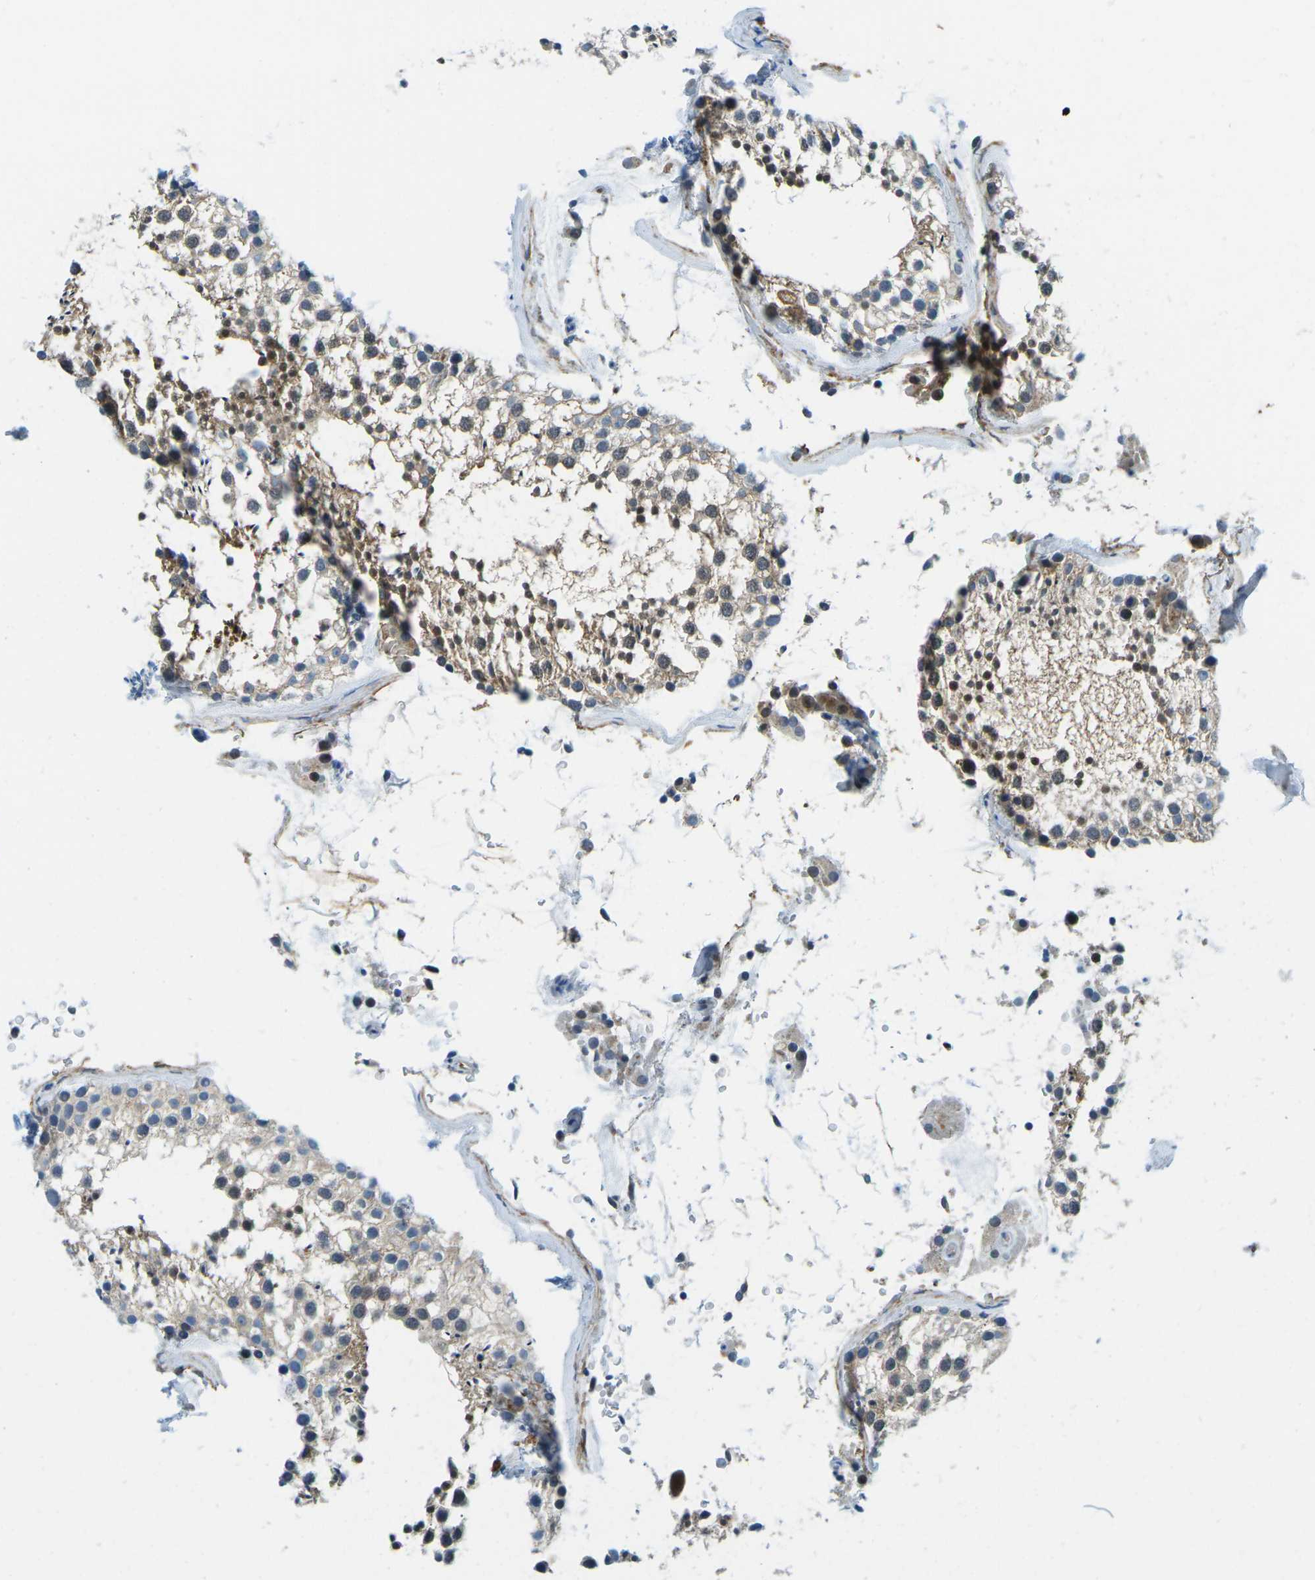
{"staining": {"intensity": "moderate", "quantity": "25%-75%", "location": "cytoplasmic/membranous,nuclear"}, "tissue": "testis", "cell_type": "Cells in seminiferous ducts", "image_type": "normal", "snomed": [{"axis": "morphology", "description": "Normal tissue, NOS"}, {"axis": "topography", "description": "Testis"}], "caption": "IHC (DAB) staining of normal human testis displays moderate cytoplasmic/membranous,nuclear protein expression in about 25%-75% of cells in seminiferous ducts. Using DAB (brown) and hematoxylin (blue) stains, captured at high magnification using brightfield microscopy.", "gene": "CFB", "patient": {"sex": "male", "age": 46}}